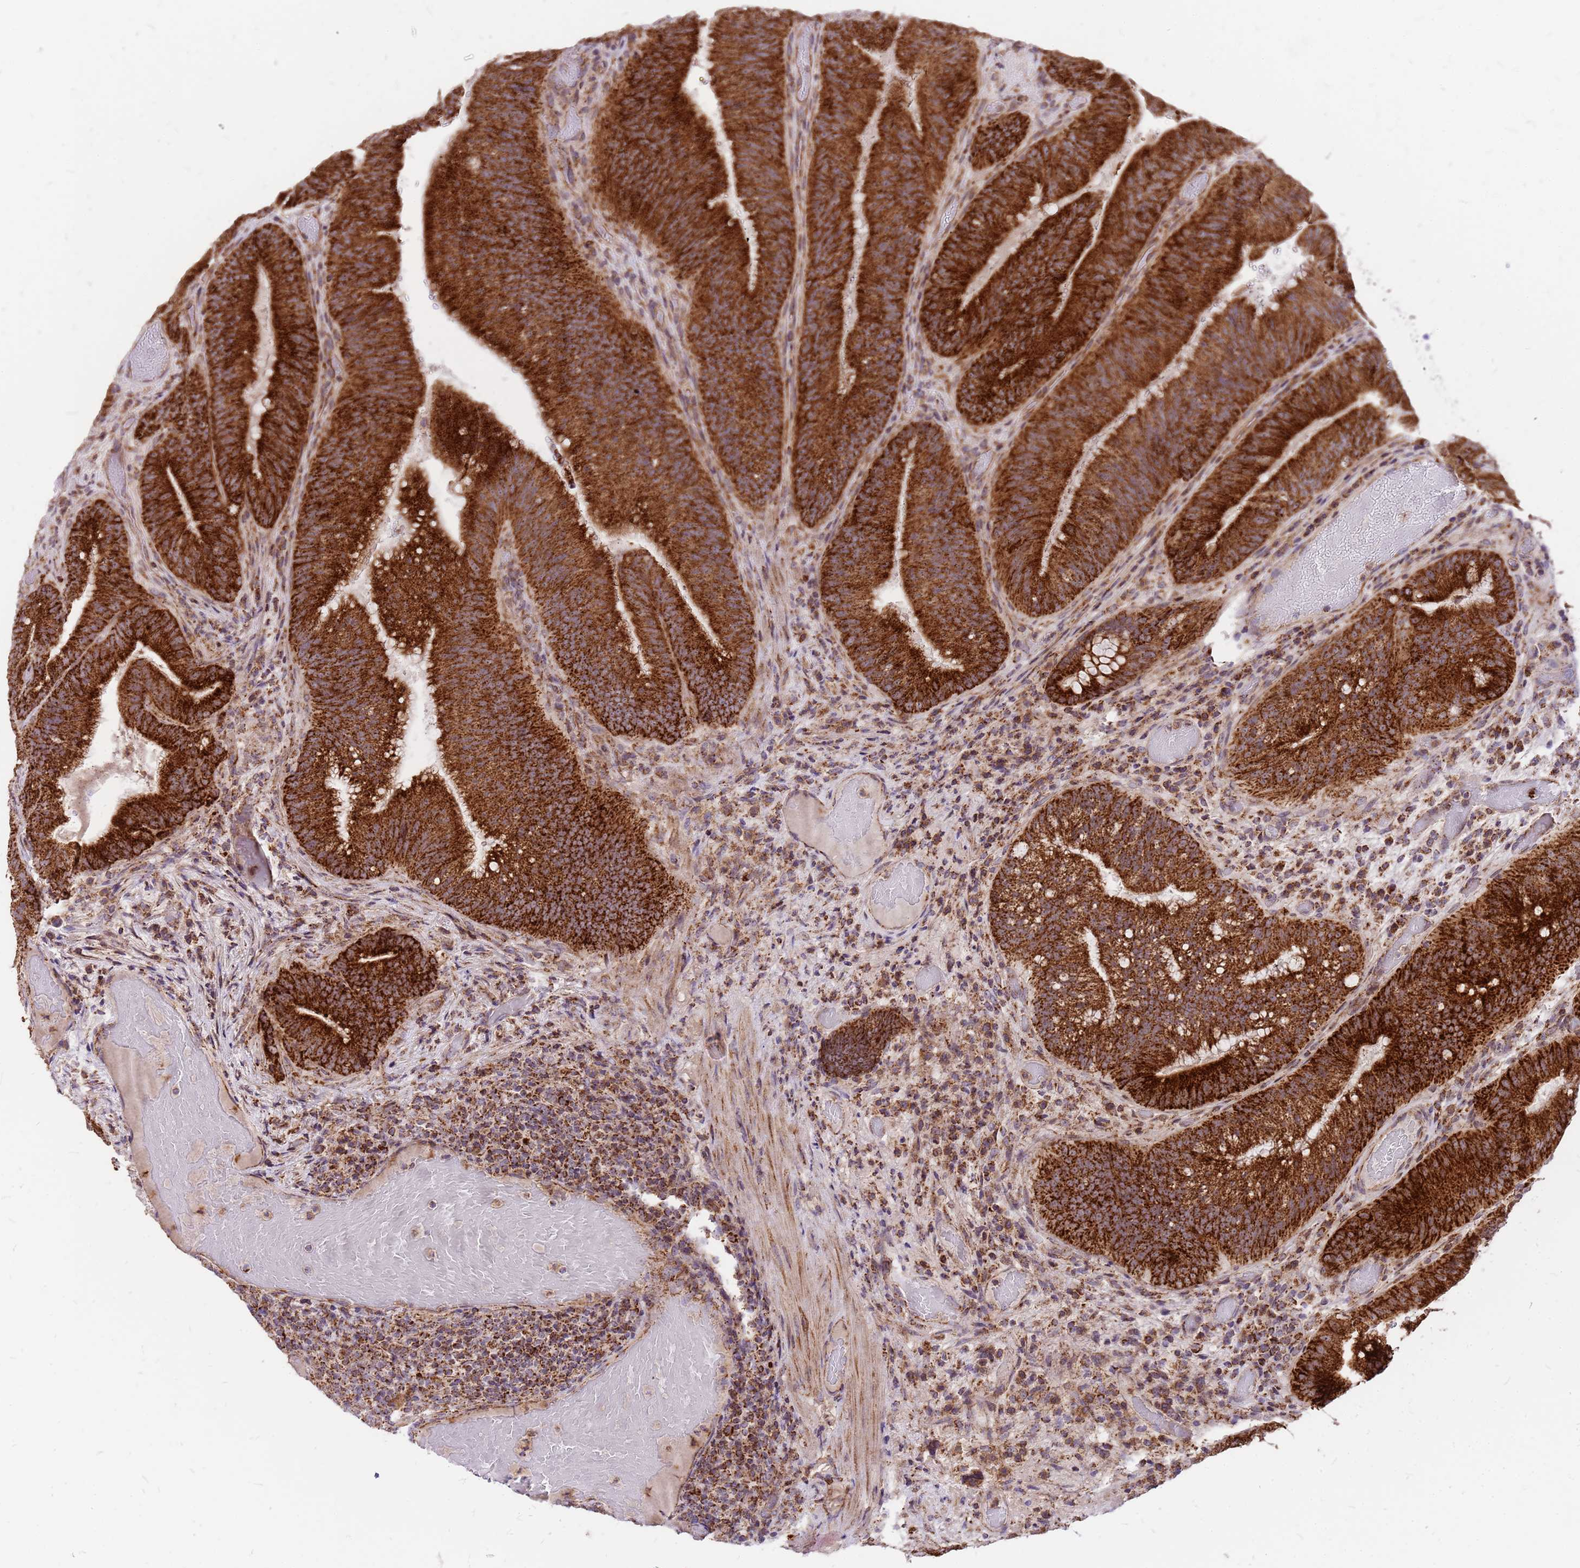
{"staining": {"intensity": "strong", "quantity": ">75%", "location": "cytoplasmic/membranous"}, "tissue": "colorectal cancer", "cell_type": "Tumor cells", "image_type": "cancer", "snomed": [{"axis": "morphology", "description": "Adenocarcinoma, NOS"}, {"axis": "topography", "description": "Colon"}], "caption": "Immunohistochemistry (IHC) (DAB (3,3'-diaminobenzidine)) staining of human colorectal cancer reveals strong cytoplasmic/membranous protein expression in about >75% of tumor cells.", "gene": "MRPS26", "patient": {"sex": "female", "age": 43}}